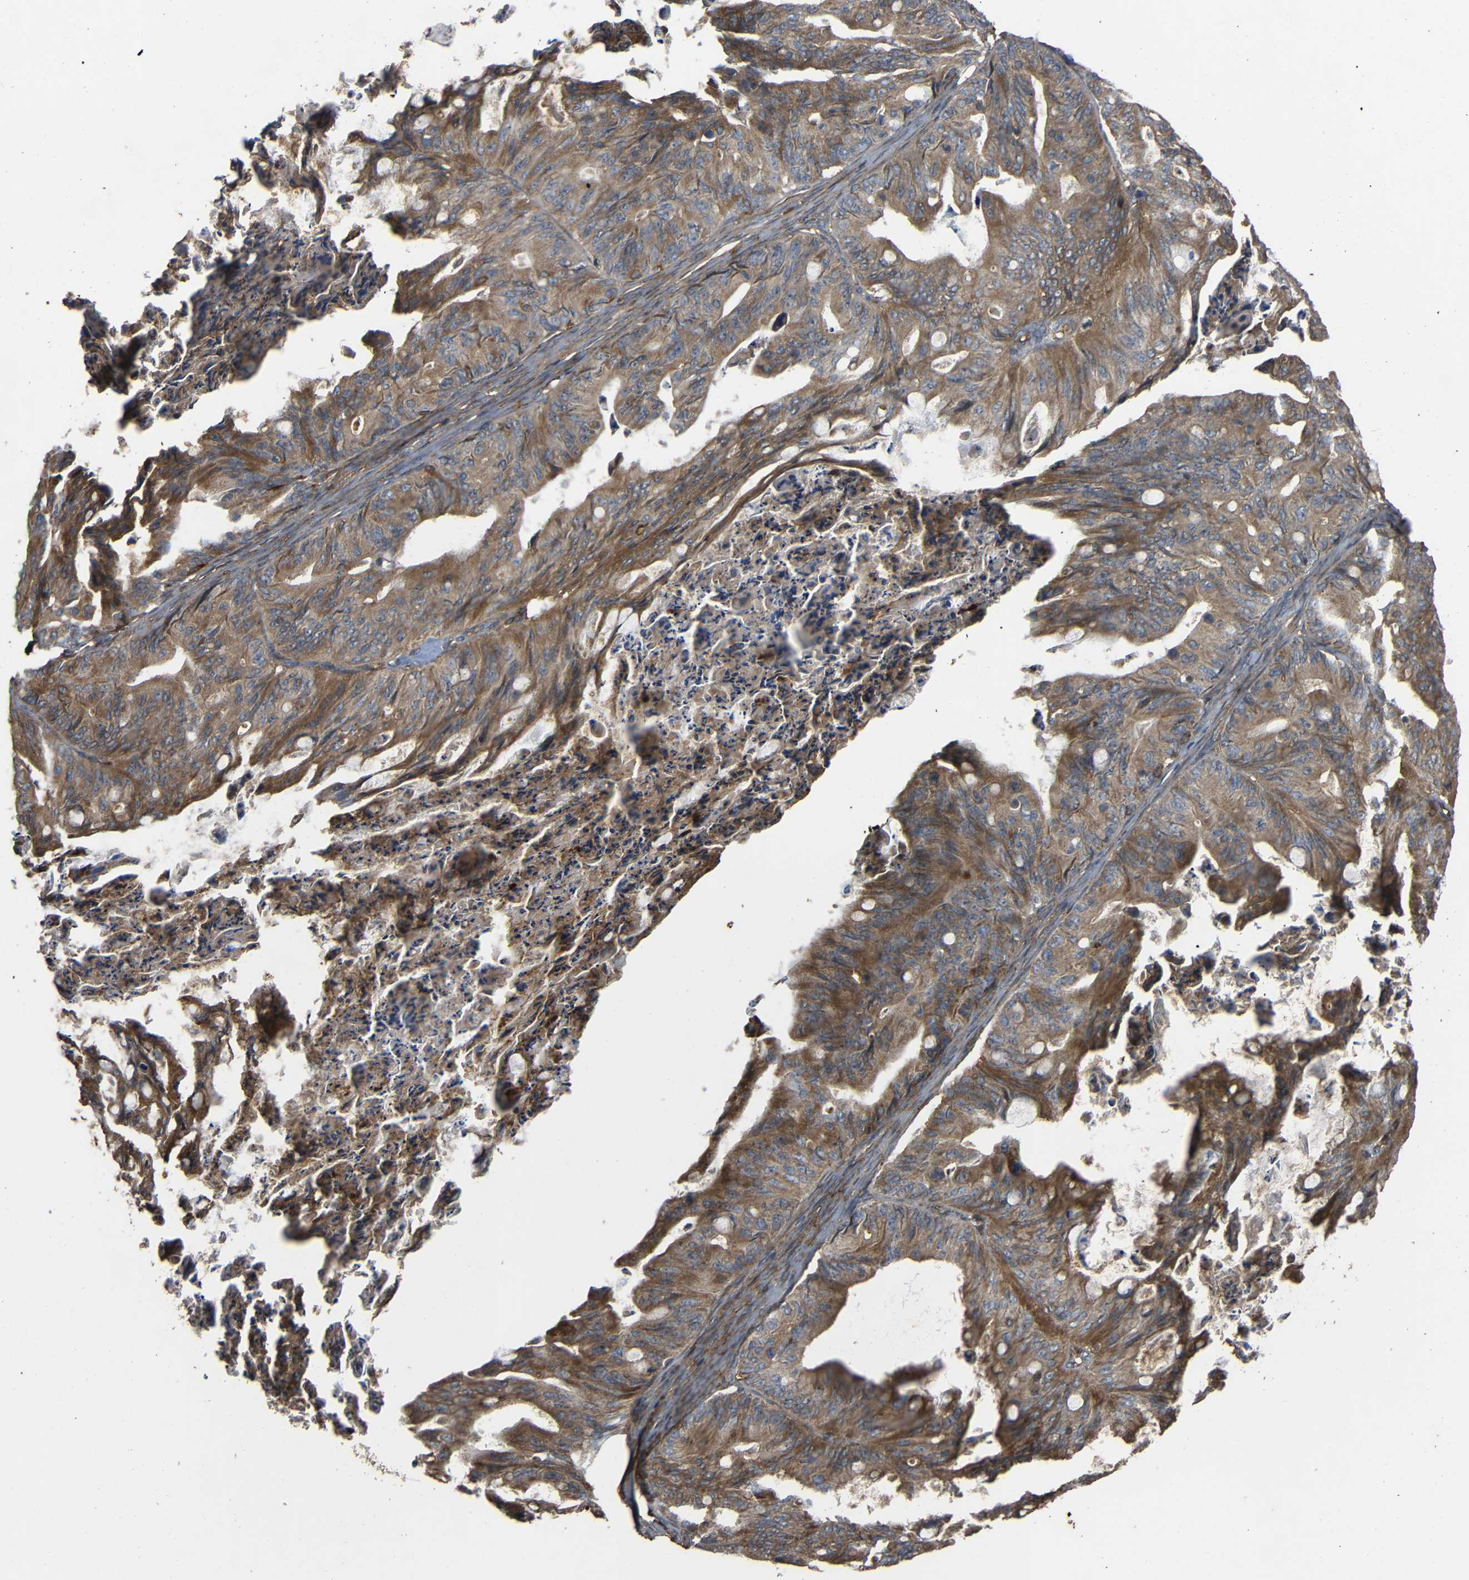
{"staining": {"intensity": "moderate", "quantity": ">75%", "location": "cytoplasmic/membranous"}, "tissue": "ovarian cancer", "cell_type": "Tumor cells", "image_type": "cancer", "snomed": [{"axis": "morphology", "description": "Cystadenocarcinoma, mucinous, NOS"}, {"axis": "topography", "description": "Ovary"}], "caption": "Immunohistochemistry (IHC) of mucinous cystadenocarcinoma (ovarian) exhibits medium levels of moderate cytoplasmic/membranous staining in about >75% of tumor cells.", "gene": "TREM2", "patient": {"sex": "female", "age": 37}}